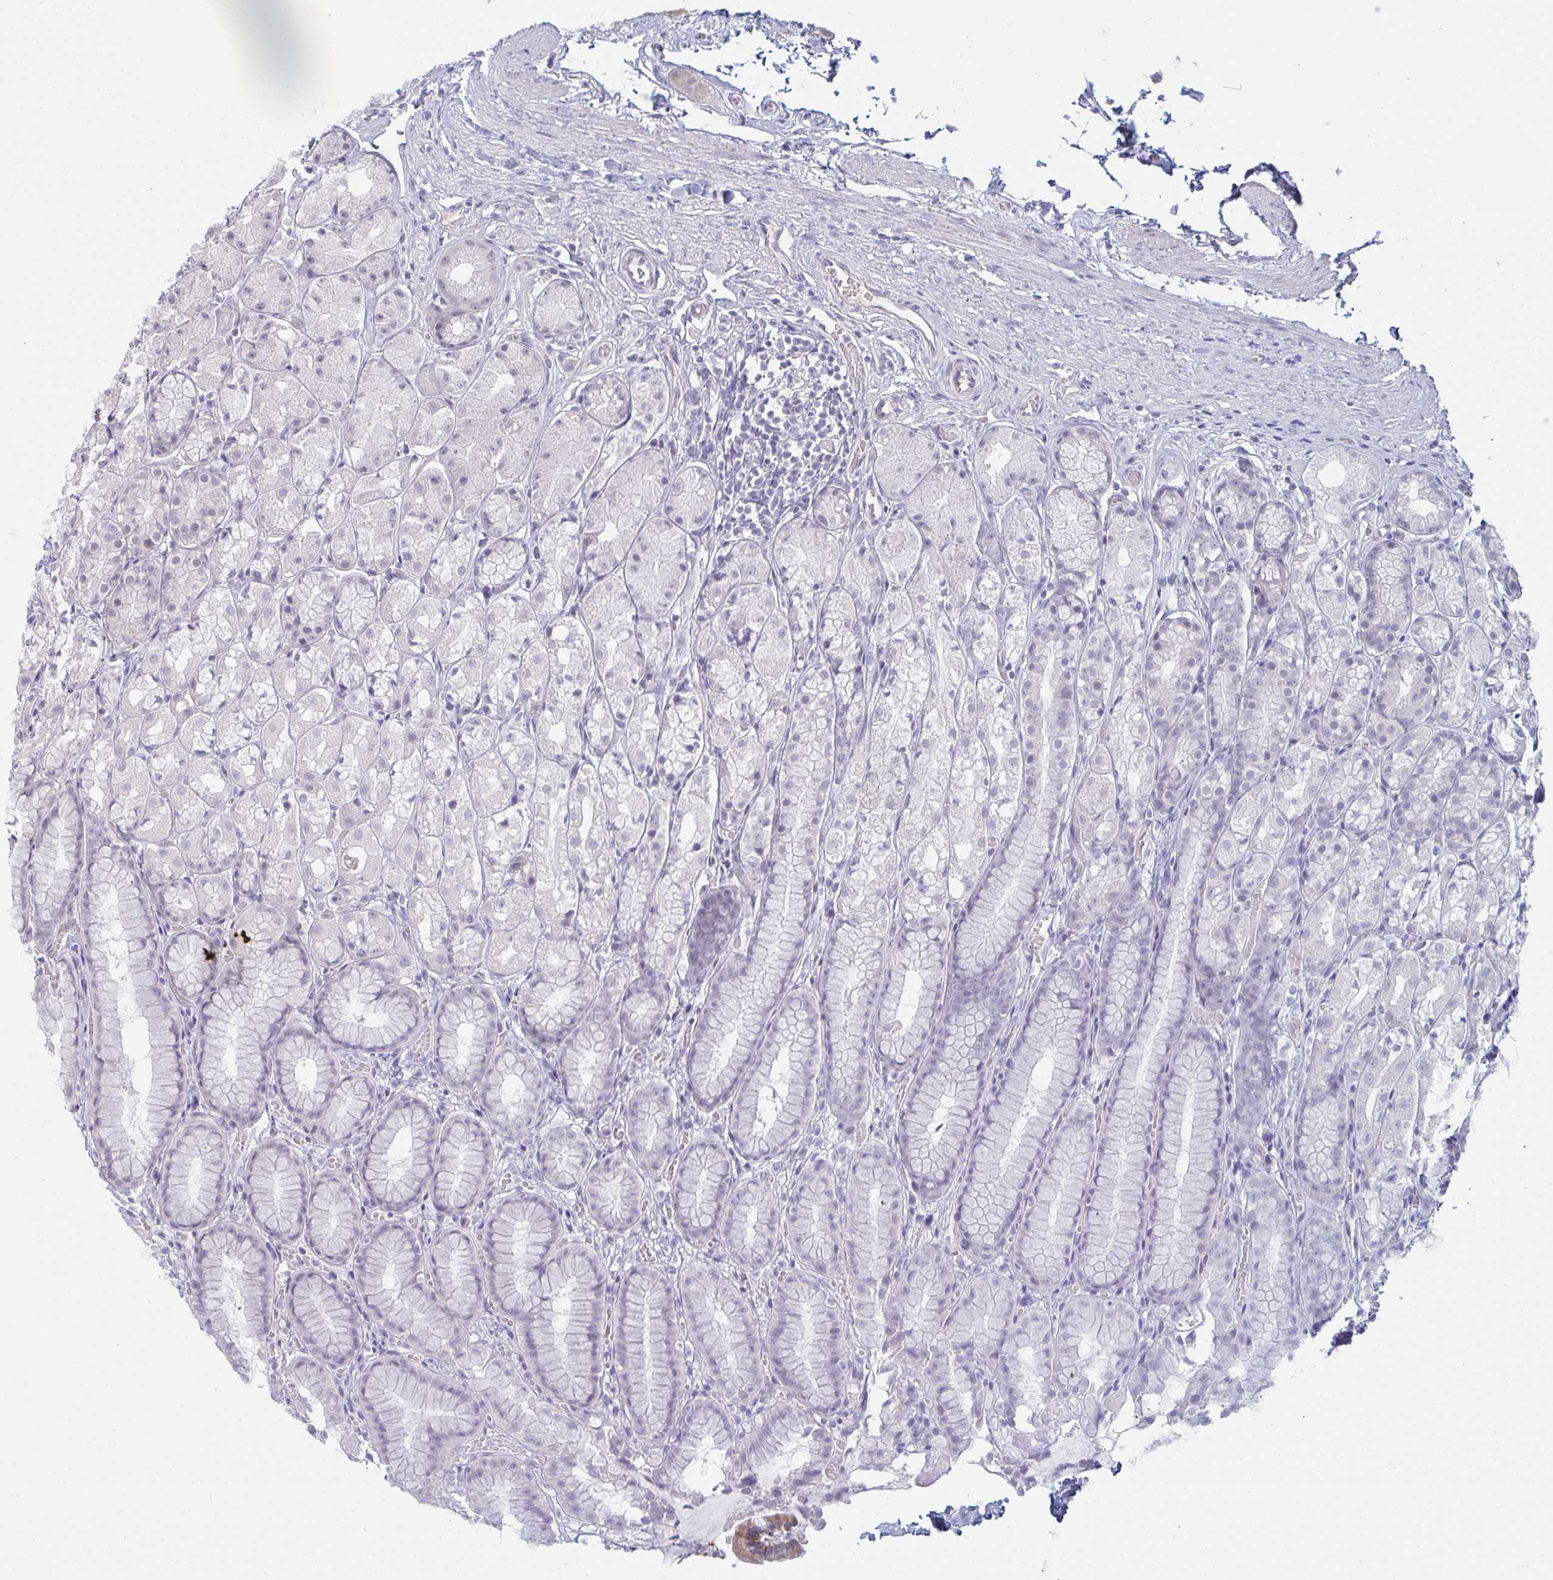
{"staining": {"intensity": "negative", "quantity": "none", "location": "none"}, "tissue": "stomach", "cell_type": "Glandular cells", "image_type": "normal", "snomed": [{"axis": "morphology", "description": "Normal tissue, NOS"}, {"axis": "topography", "description": "Stomach"}], "caption": "Stomach stained for a protein using immunohistochemistry (IHC) displays no positivity glandular cells.", "gene": "RNASEH1", "patient": {"sex": "male", "age": 70}}